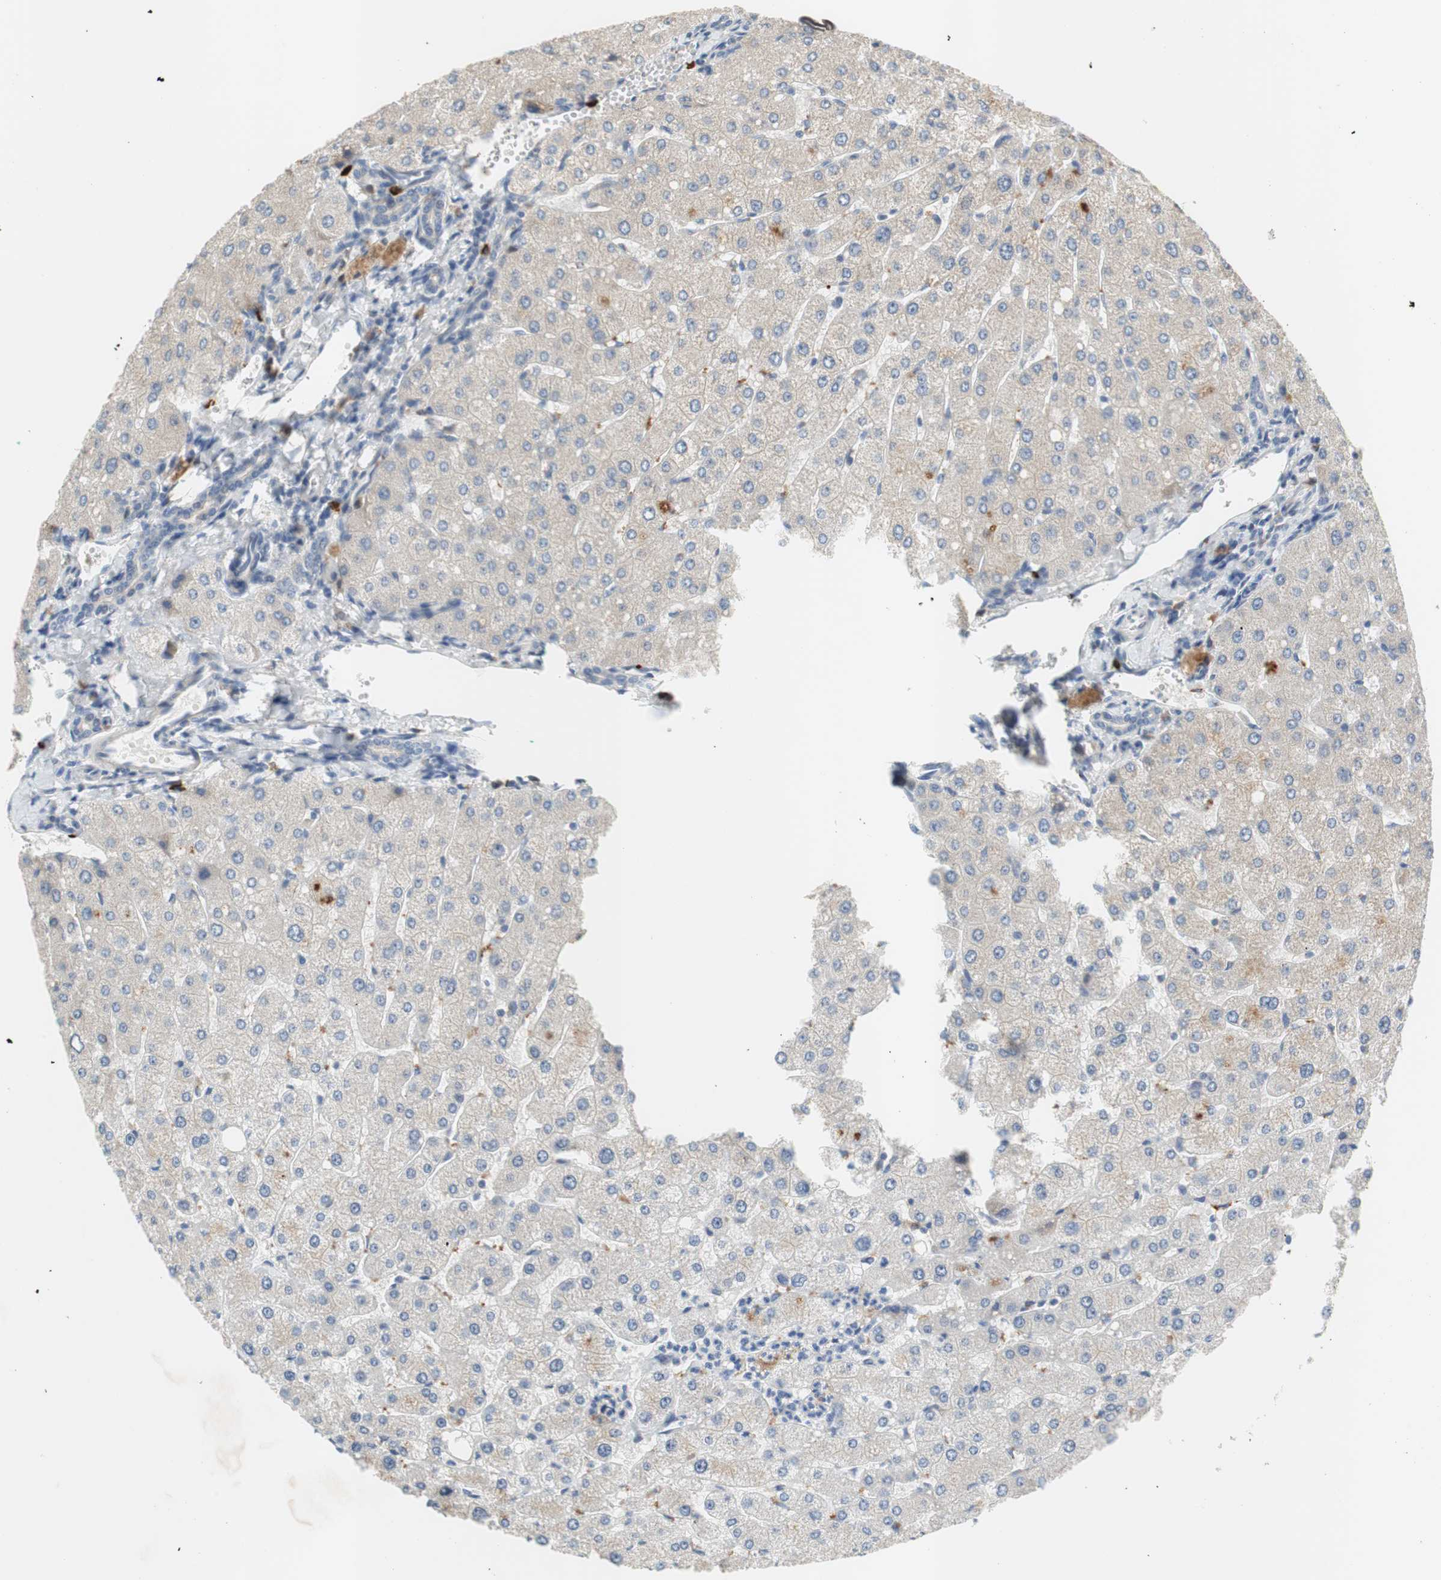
{"staining": {"intensity": "negative", "quantity": "none", "location": "none"}, "tissue": "liver", "cell_type": "Cholangiocytes", "image_type": "normal", "snomed": [{"axis": "morphology", "description": "Normal tissue, NOS"}, {"axis": "topography", "description": "Liver"}], "caption": "The micrograph displays no staining of cholangiocytes in unremarkable liver. The staining is performed using DAB (3,3'-diaminobenzidine) brown chromogen with nuclei counter-stained in using hematoxylin.", "gene": "COL12A1", "patient": {"sex": "male", "age": 55}}